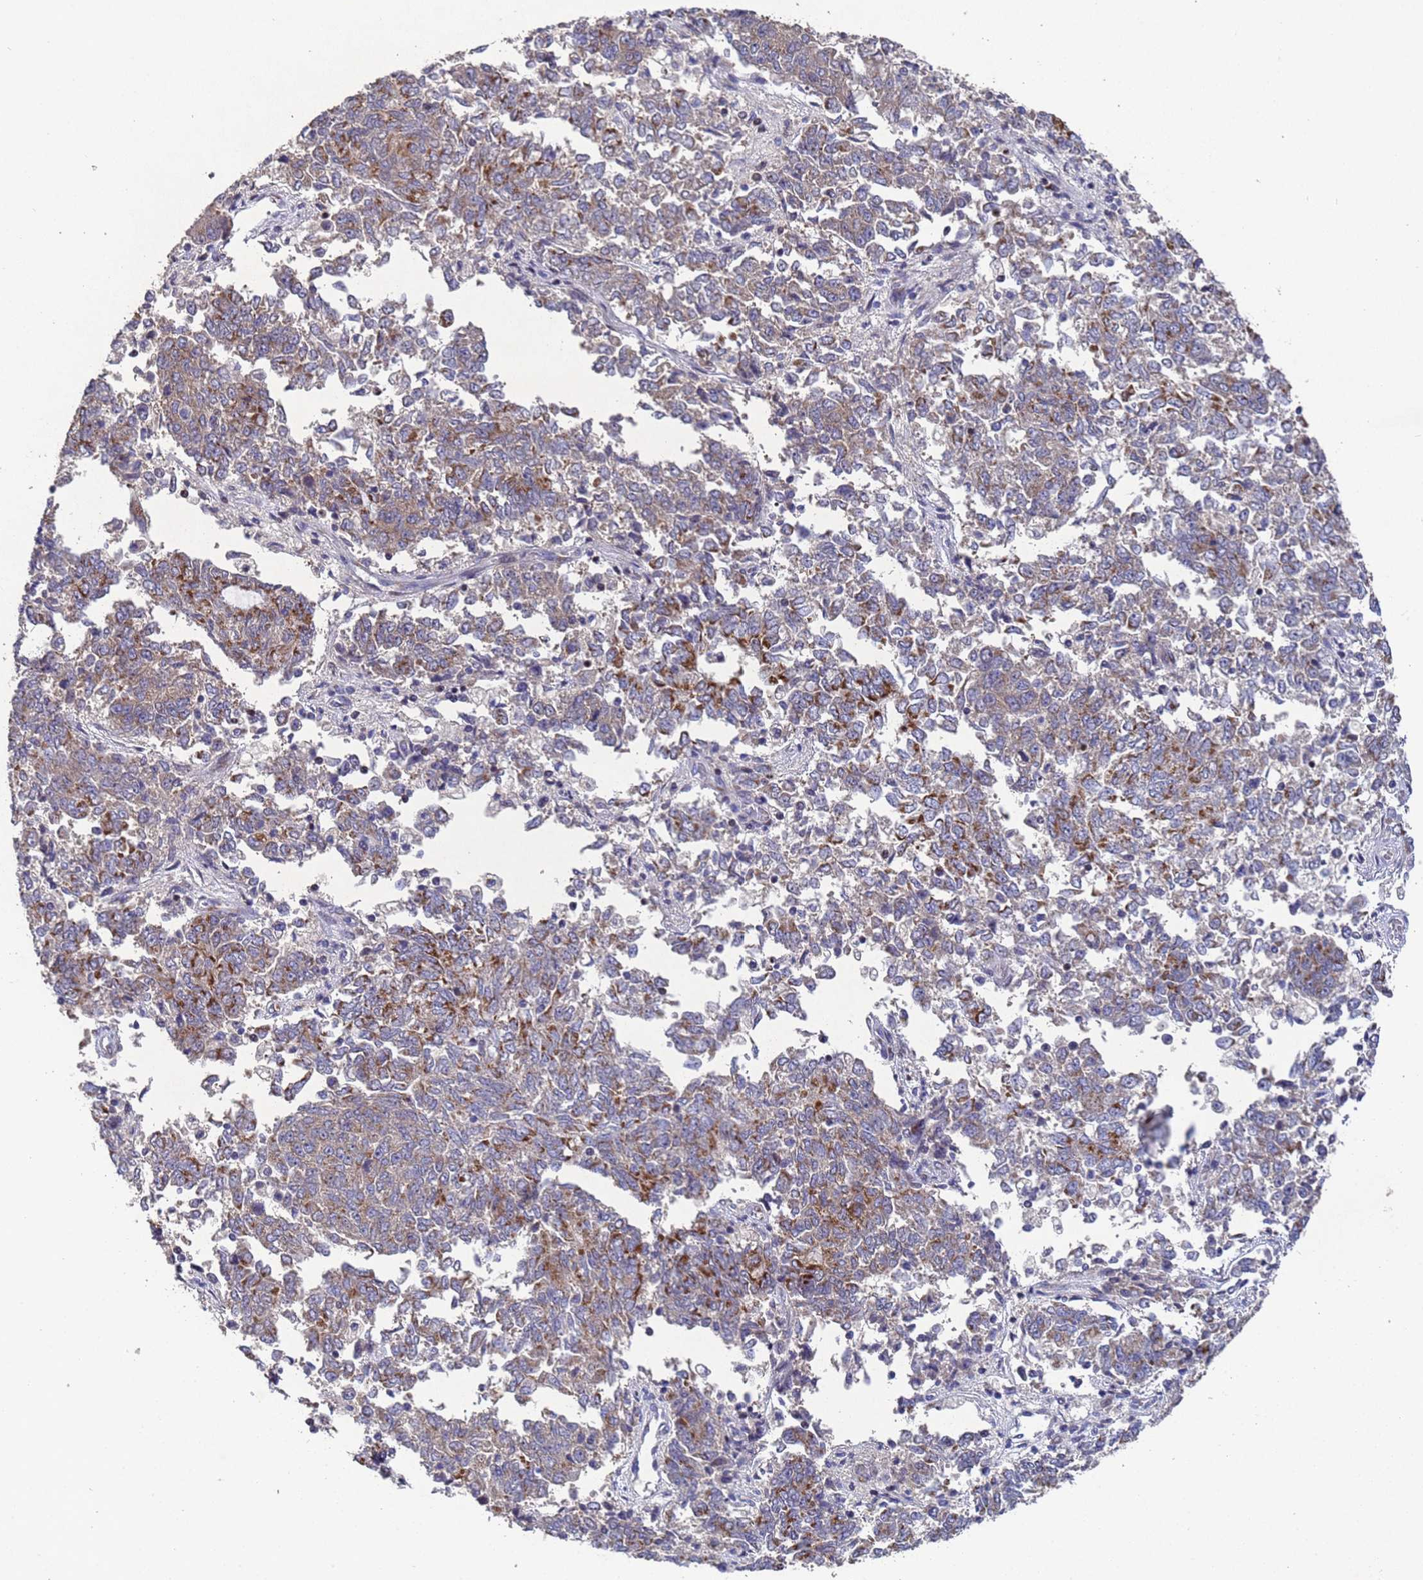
{"staining": {"intensity": "moderate", "quantity": "25%-75%", "location": "cytoplasmic/membranous"}, "tissue": "endometrial cancer", "cell_type": "Tumor cells", "image_type": "cancer", "snomed": [{"axis": "morphology", "description": "Adenocarcinoma, NOS"}, {"axis": "topography", "description": "Endometrium"}], "caption": "The histopathology image exhibits staining of endometrial cancer (adenocarcinoma), revealing moderate cytoplasmic/membranous protein staining (brown color) within tumor cells.", "gene": "NSUN6", "patient": {"sex": "female", "age": 80}}